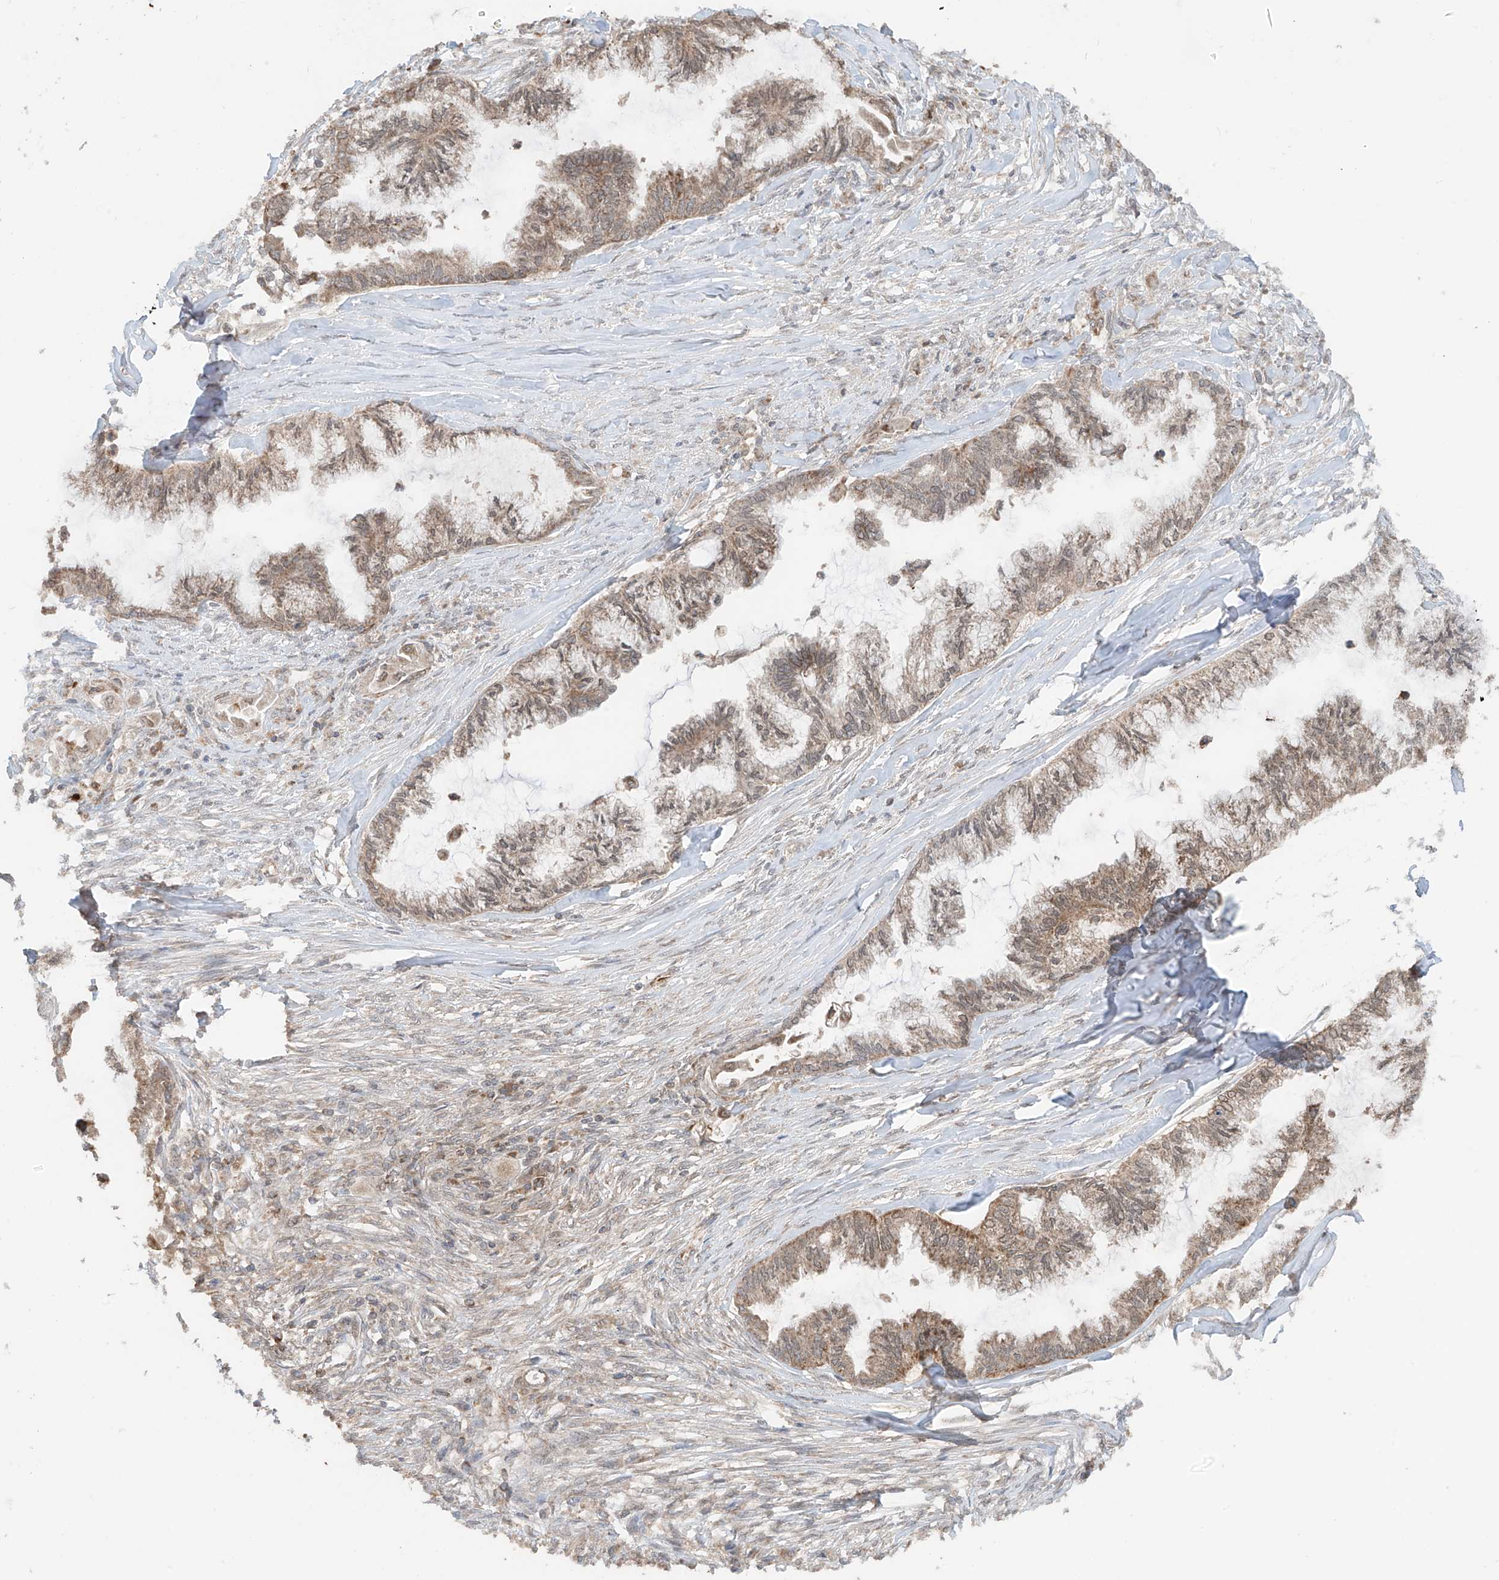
{"staining": {"intensity": "moderate", "quantity": ">75%", "location": "cytoplasmic/membranous"}, "tissue": "endometrial cancer", "cell_type": "Tumor cells", "image_type": "cancer", "snomed": [{"axis": "morphology", "description": "Adenocarcinoma, NOS"}, {"axis": "topography", "description": "Endometrium"}], "caption": "Human endometrial cancer stained with a protein marker demonstrates moderate staining in tumor cells.", "gene": "AHCTF1", "patient": {"sex": "female", "age": 86}}